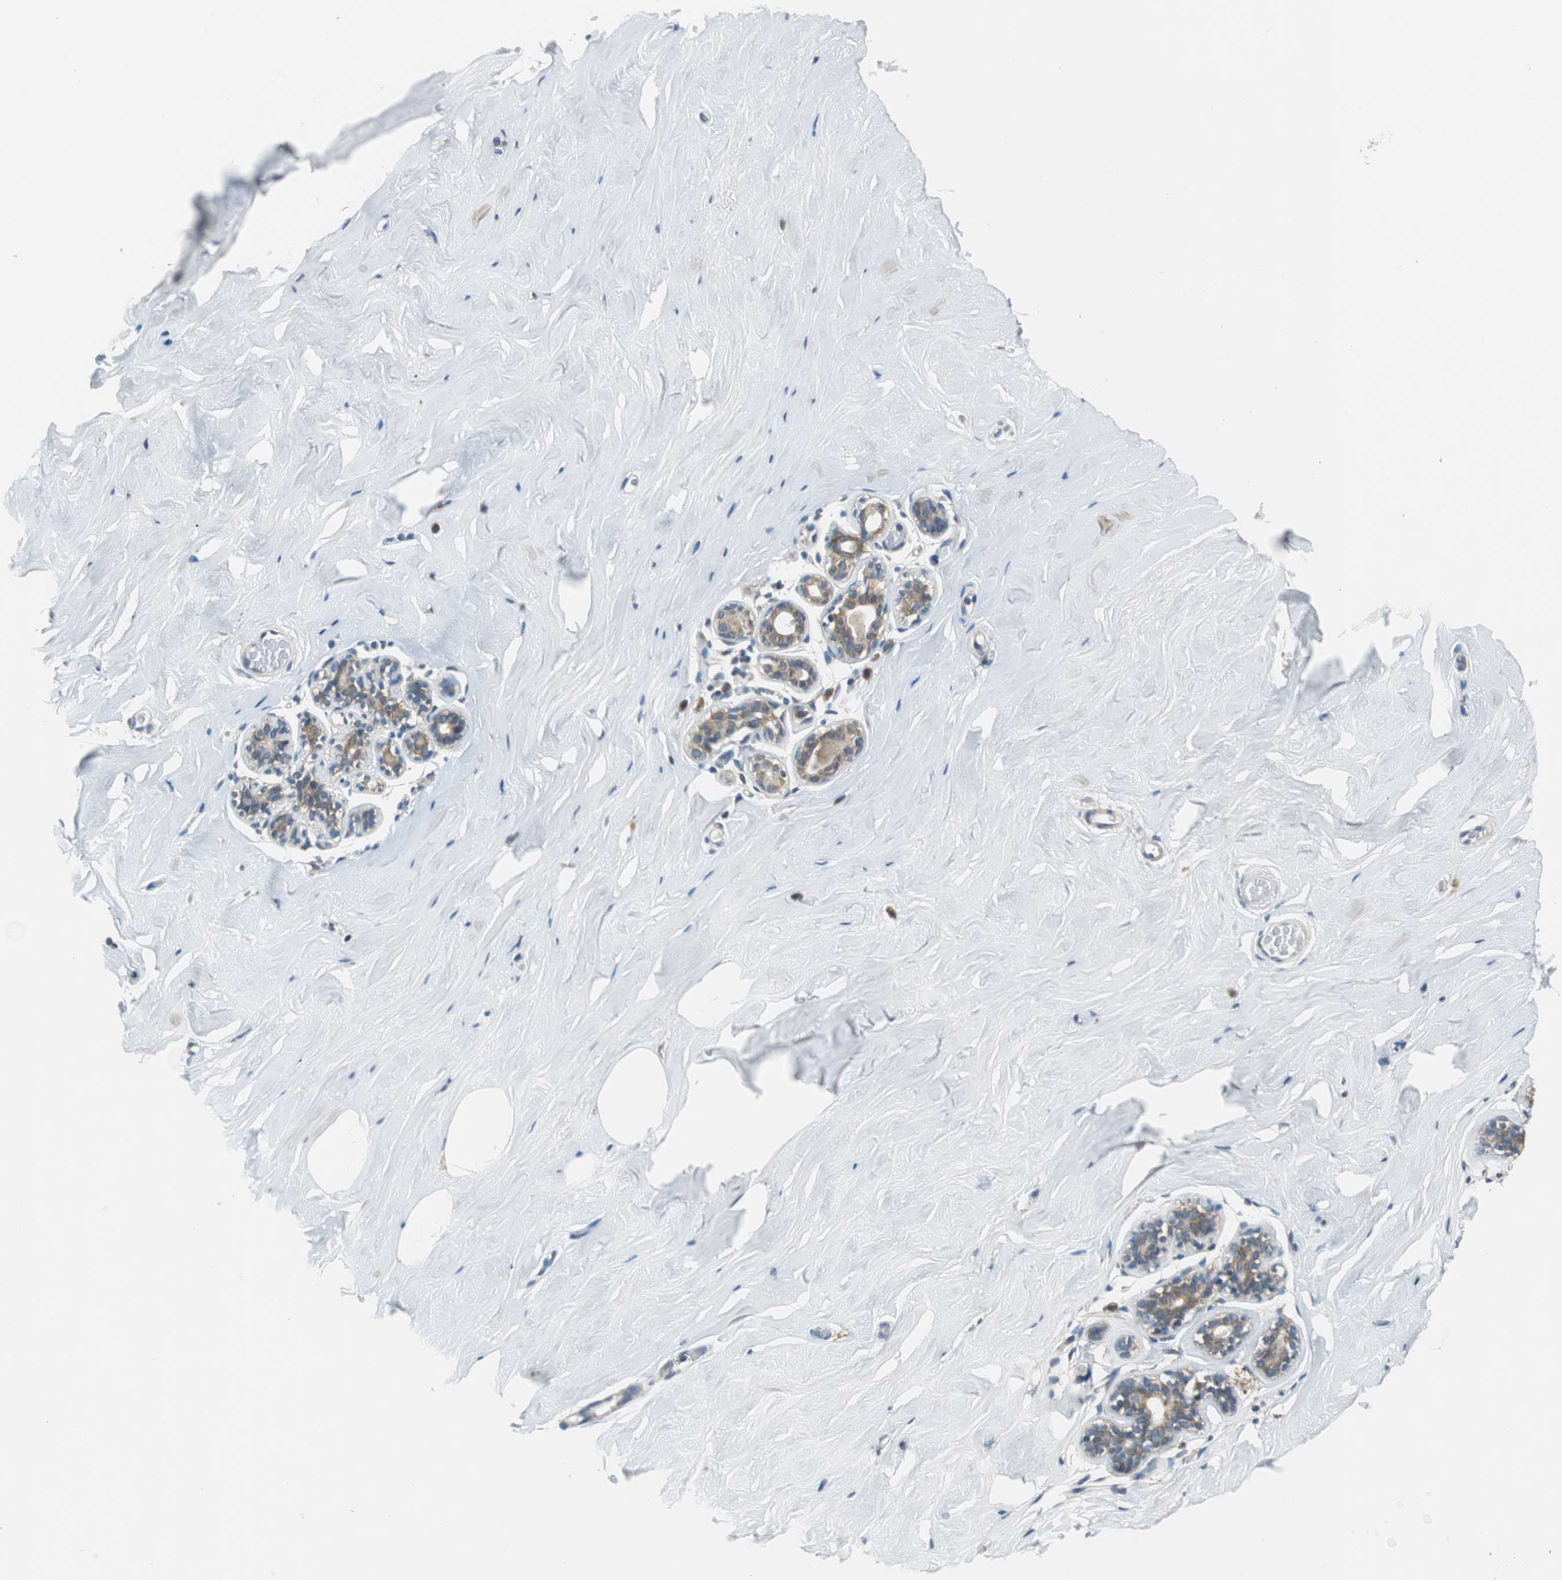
{"staining": {"intensity": "negative", "quantity": "none", "location": "none"}, "tissue": "breast", "cell_type": "Adipocytes", "image_type": "normal", "snomed": [{"axis": "morphology", "description": "Normal tissue, NOS"}, {"axis": "topography", "description": "Breast"}], "caption": "Immunohistochemistry of benign human breast reveals no expression in adipocytes.", "gene": "CNOT3", "patient": {"sex": "female", "age": 75}}